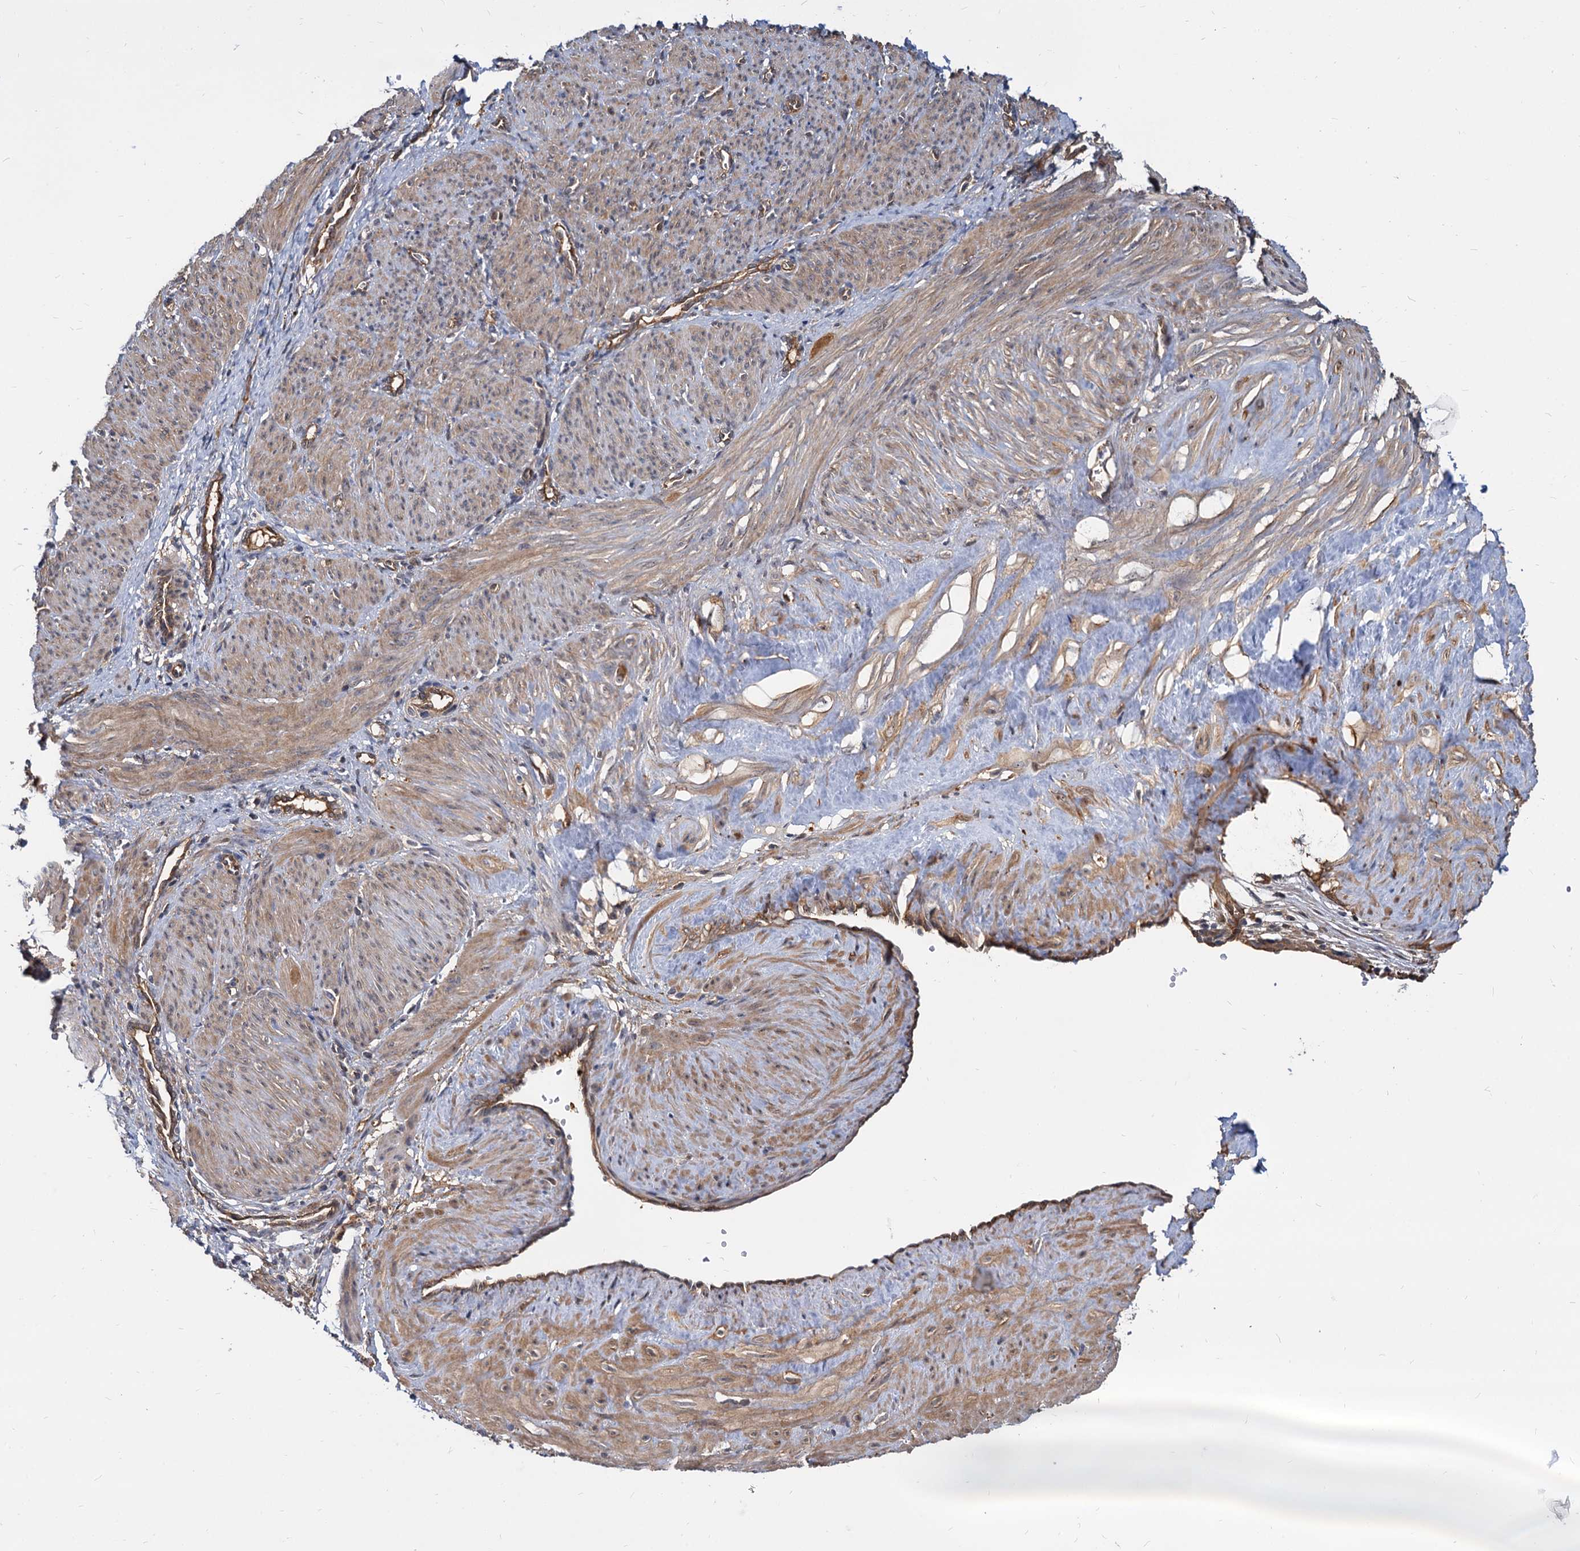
{"staining": {"intensity": "moderate", "quantity": ">75%", "location": "cytoplasmic/membranous"}, "tissue": "smooth muscle", "cell_type": "Smooth muscle cells", "image_type": "normal", "snomed": [{"axis": "morphology", "description": "Normal tissue, NOS"}, {"axis": "topography", "description": "Endometrium"}], "caption": "Human smooth muscle stained with a brown dye exhibits moderate cytoplasmic/membranous positive expression in approximately >75% of smooth muscle cells.", "gene": "SNX15", "patient": {"sex": "female", "age": 33}}